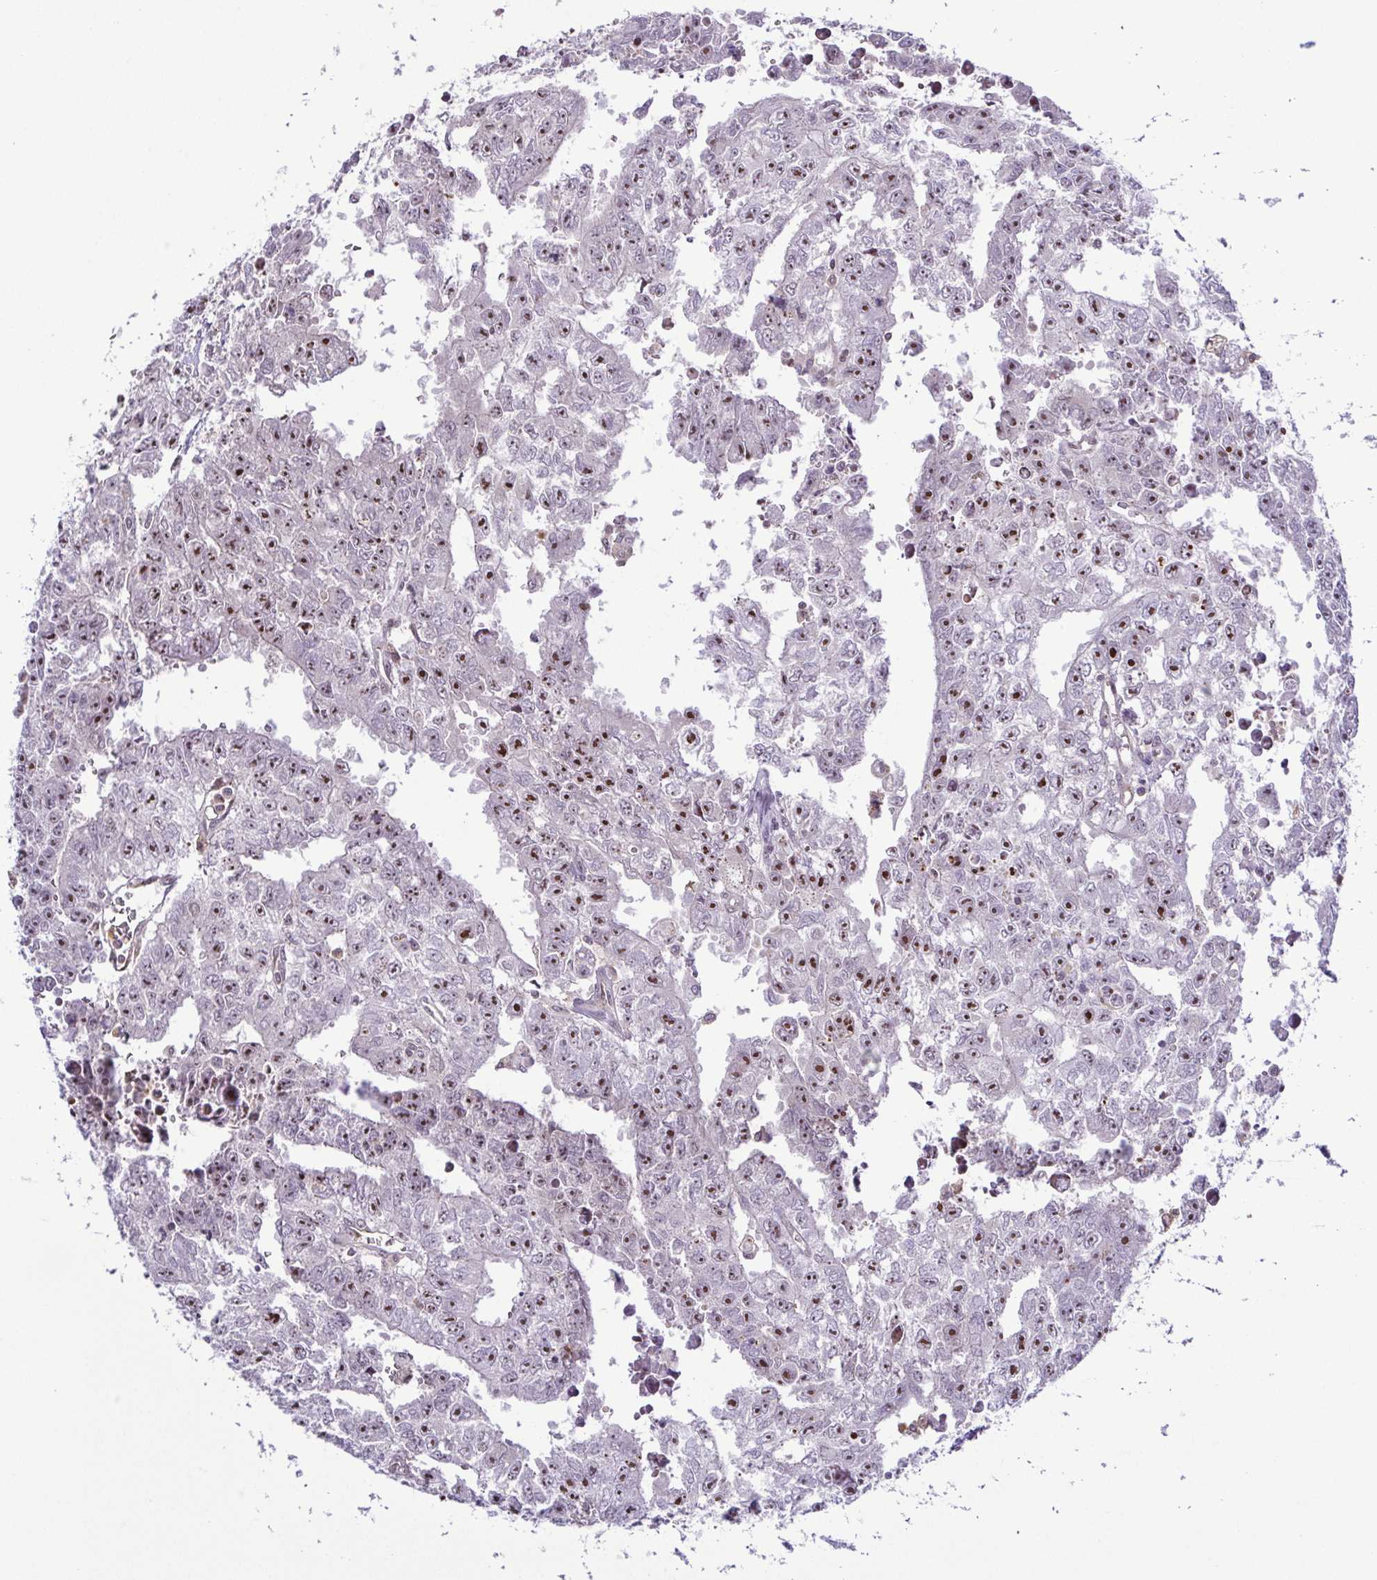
{"staining": {"intensity": "strong", "quantity": "25%-75%", "location": "nuclear"}, "tissue": "testis cancer", "cell_type": "Tumor cells", "image_type": "cancer", "snomed": [{"axis": "morphology", "description": "Carcinoma, Embryonal, NOS"}, {"axis": "morphology", "description": "Teratoma, malignant, NOS"}, {"axis": "topography", "description": "Testis"}], "caption": "Testis teratoma (malignant) stained for a protein (brown) displays strong nuclear positive positivity in approximately 25%-75% of tumor cells.", "gene": "RSL24D1", "patient": {"sex": "male", "age": 24}}